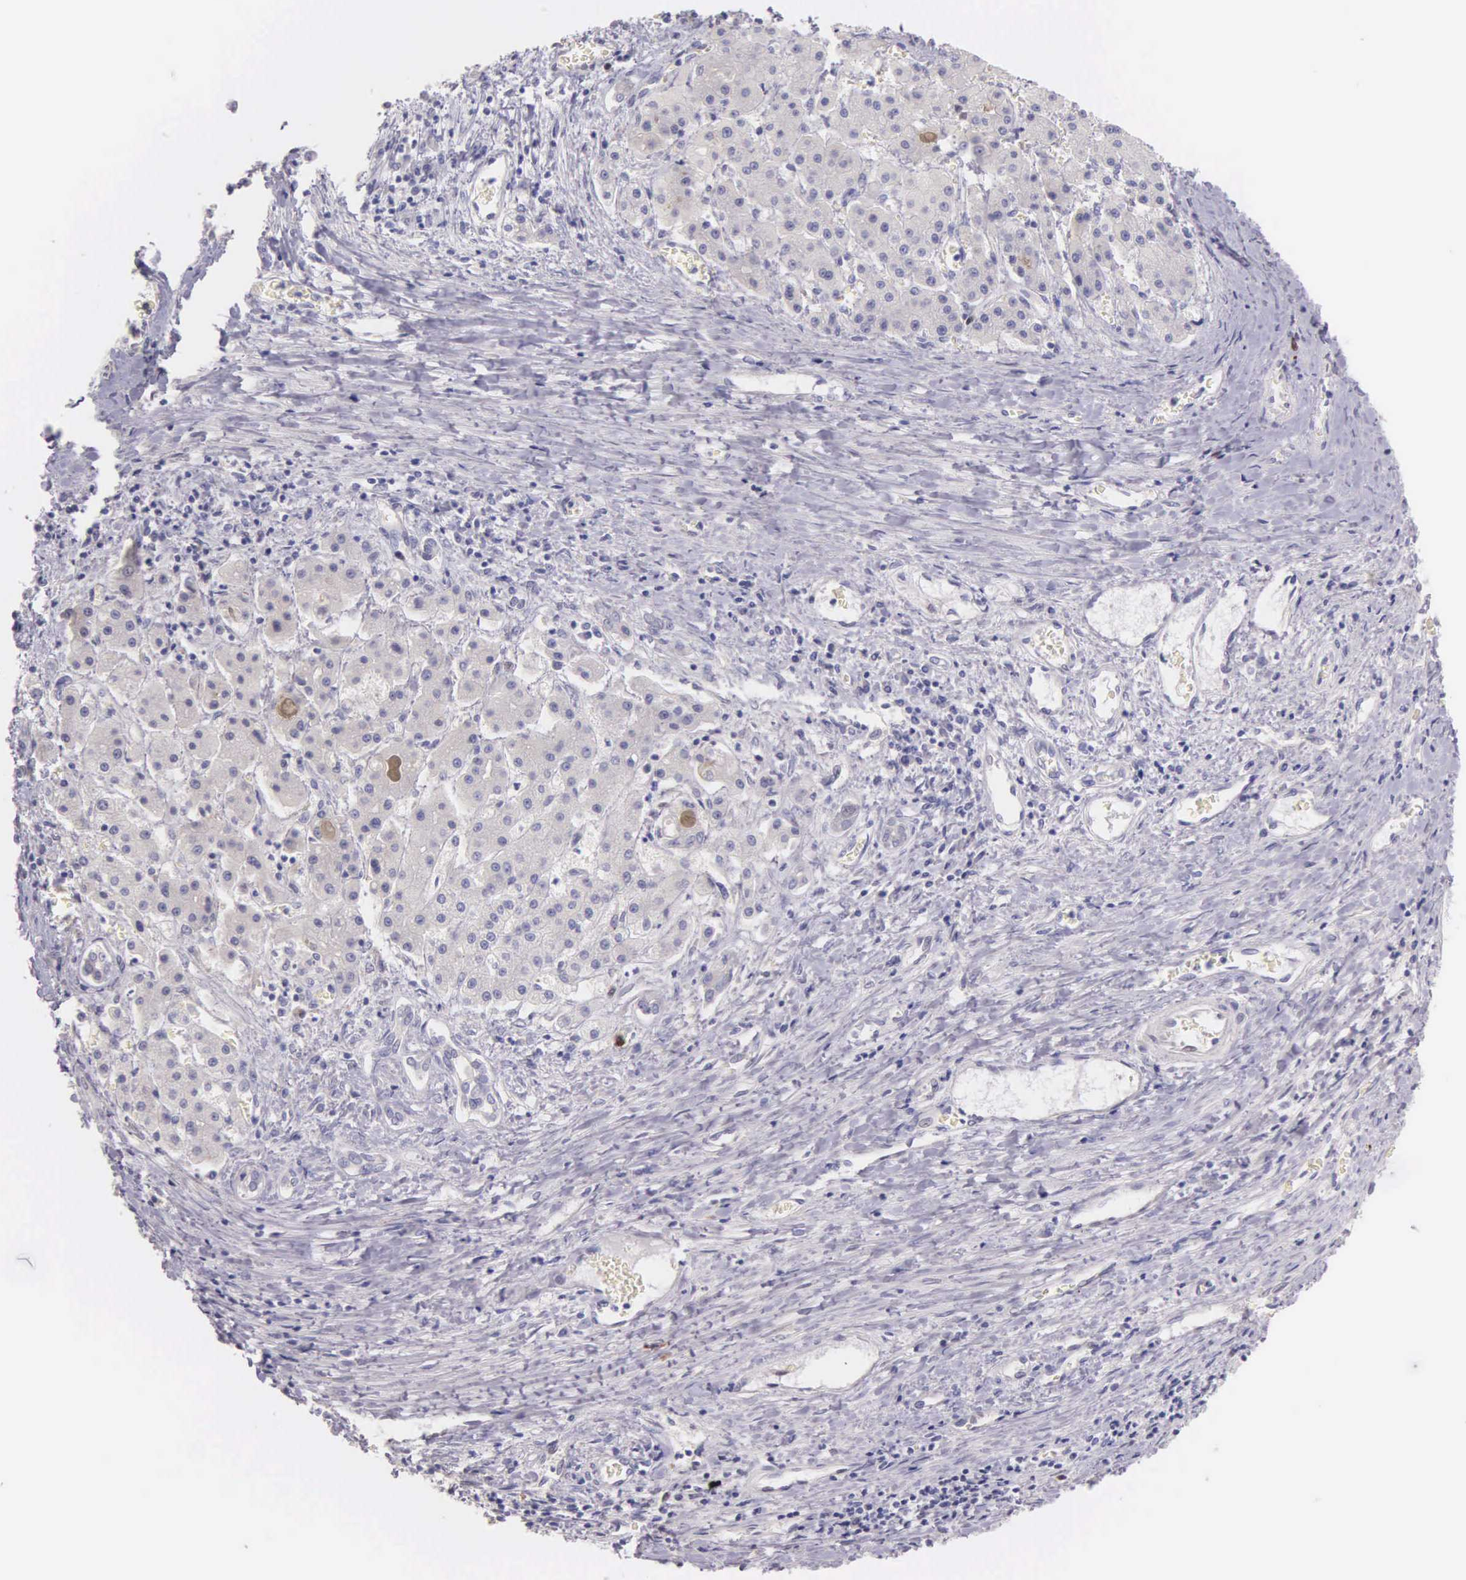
{"staining": {"intensity": "moderate", "quantity": "<25%", "location": "nuclear"}, "tissue": "liver cancer", "cell_type": "Tumor cells", "image_type": "cancer", "snomed": [{"axis": "morphology", "description": "Carcinoma, Hepatocellular, NOS"}, {"axis": "topography", "description": "Liver"}], "caption": "Moderate nuclear protein staining is present in about <25% of tumor cells in hepatocellular carcinoma (liver).", "gene": "MCM5", "patient": {"sex": "male", "age": 24}}